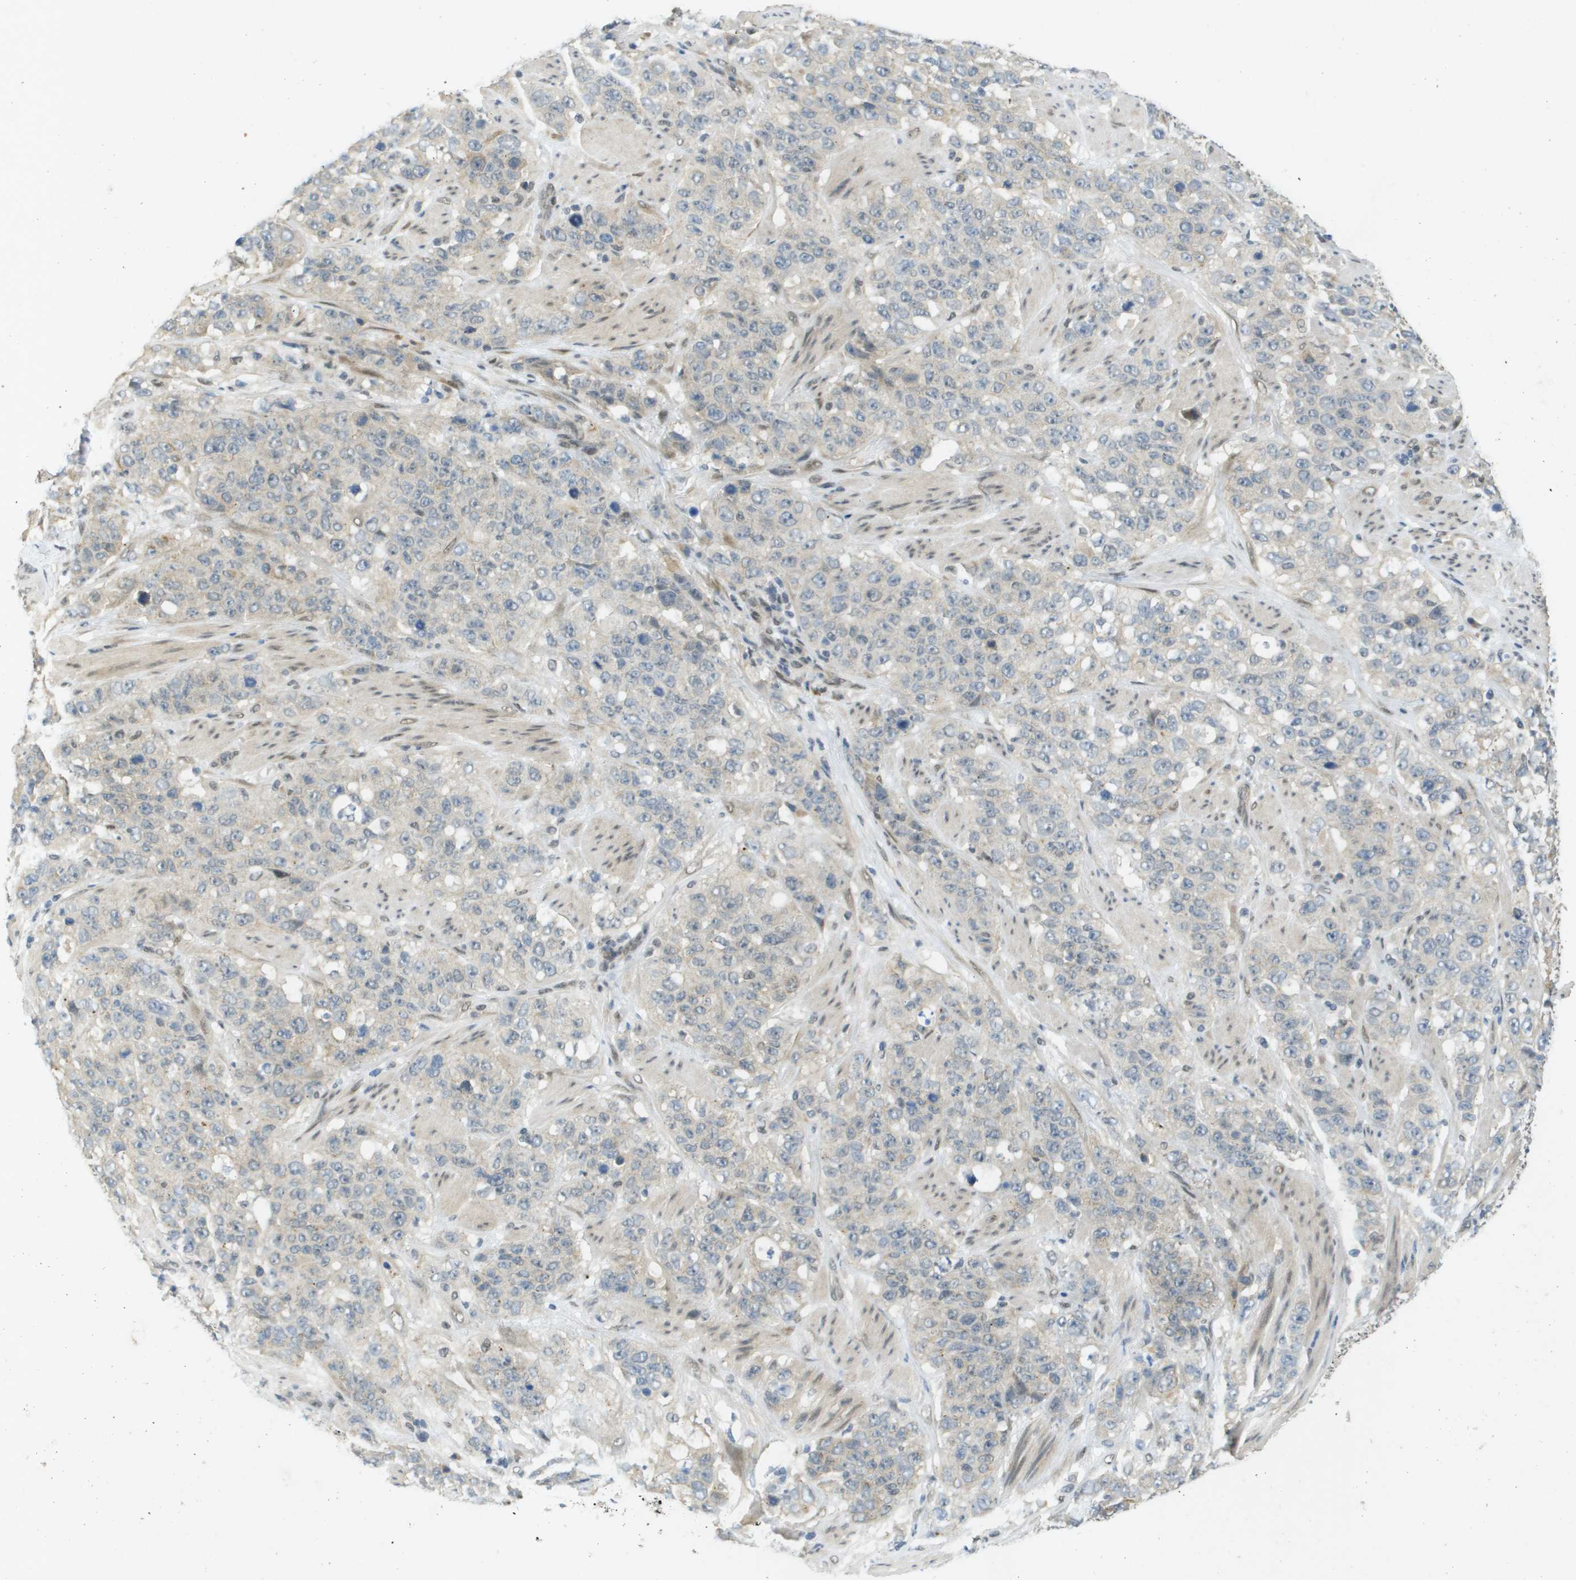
{"staining": {"intensity": "negative", "quantity": "none", "location": "none"}, "tissue": "stomach cancer", "cell_type": "Tumor cells", "image_type": "cancer", "snomed": [{"axis": "morphology", "description": "Adenocarcinoma, NOS"}, {"axis": "topography", "description": "Stomach"}], "caption": "An immunohistochemistry (IHC) image of stomach cancer is shown. There is no staining in tumor cells of stomach cancer.", "gene": "ARID1B", "patient": {"sex": "male", "age": 48}}